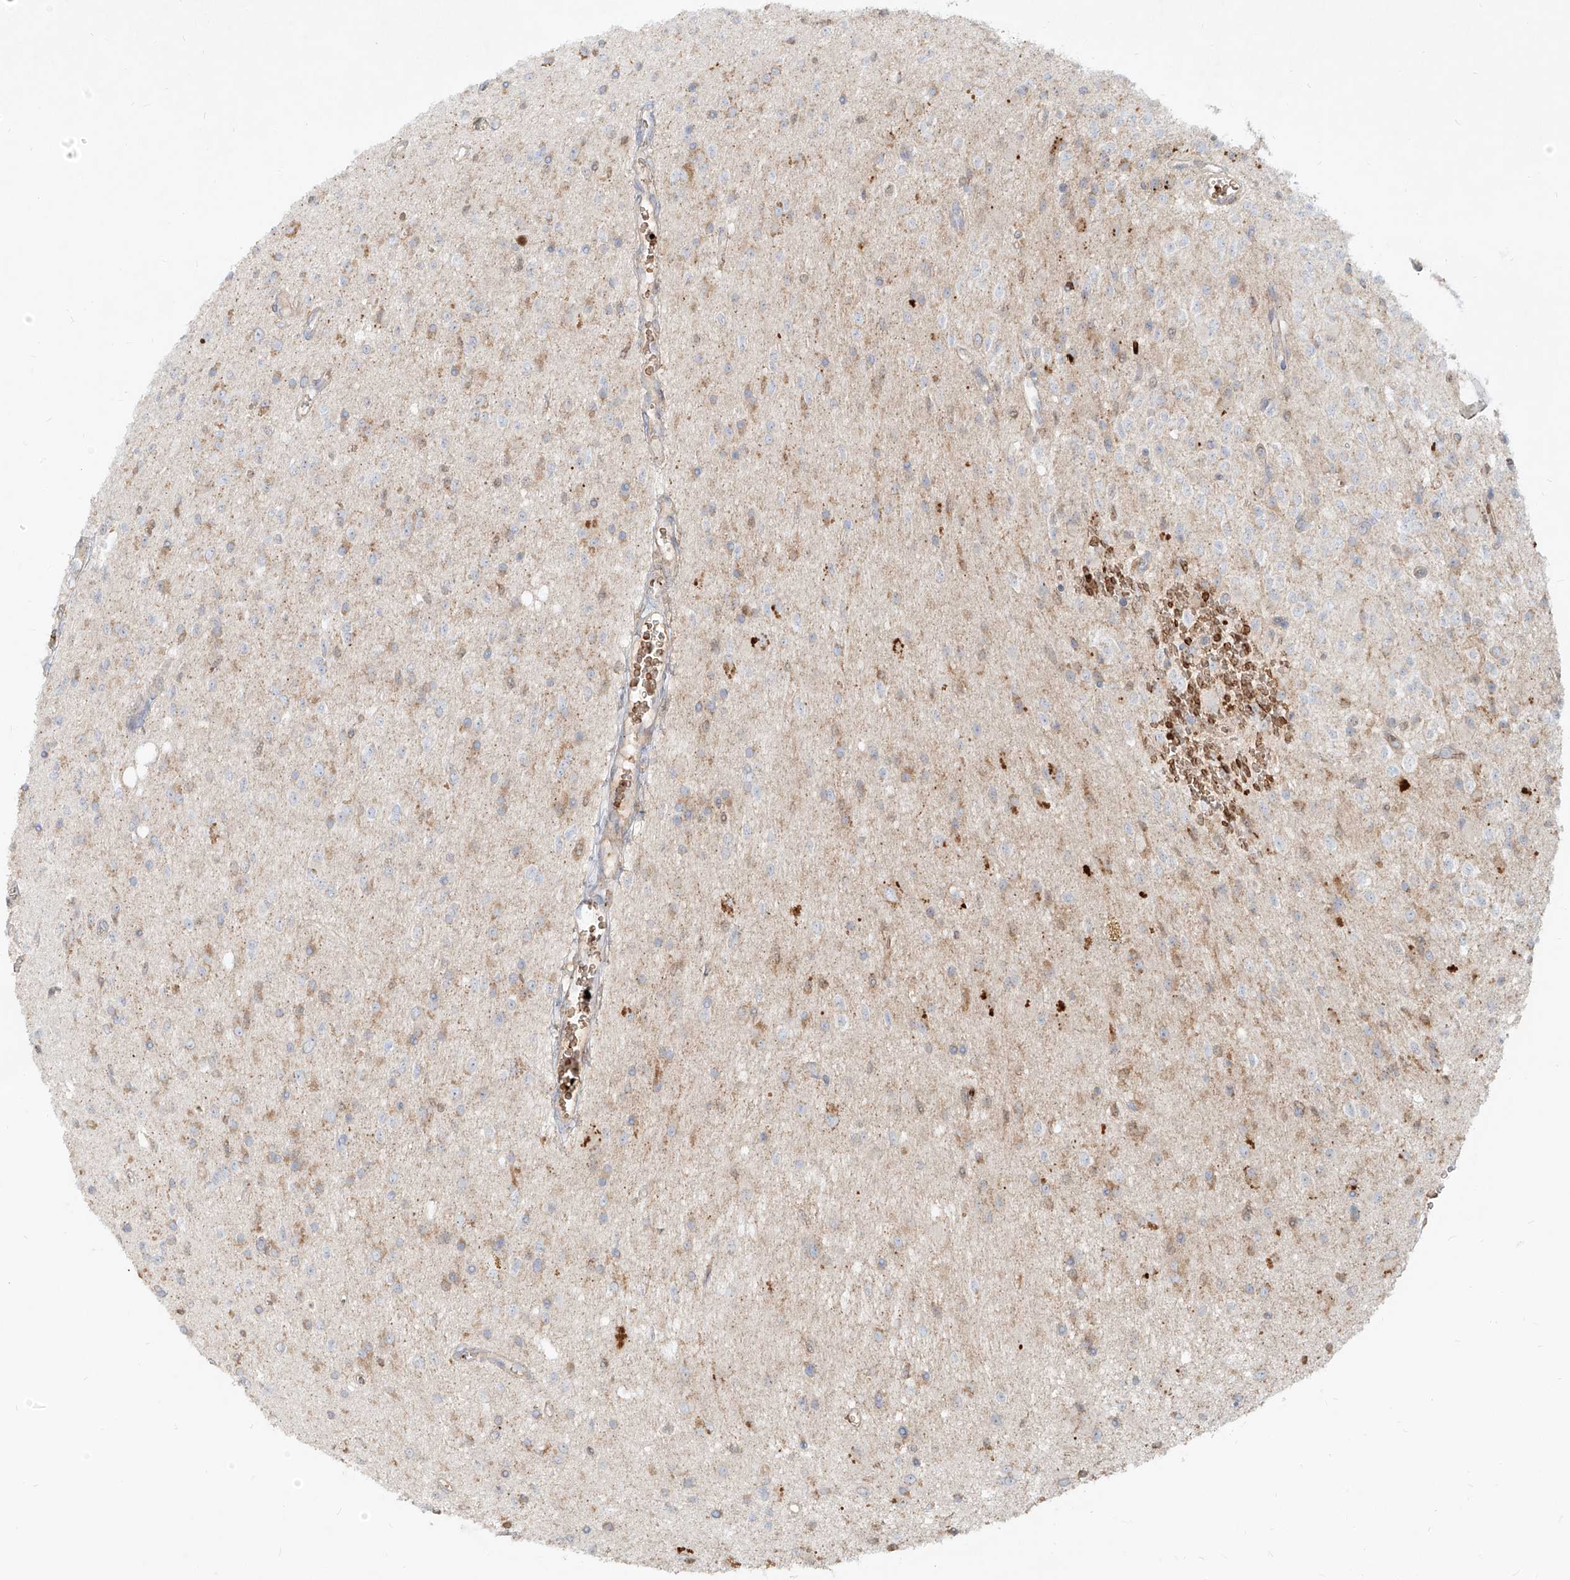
{"staining": {"intensity": "negative", "quantity": "none", "location": "none"}, "tissue": "glioma", "cell_type": "Tumor cells", "image_type": "cancer", "snomed": [{"axis": "morphology", "description": "Glioma, malignant, High grade"}, {"axis": "topography", "description": "Brain"}], "caption": "Tumor cells show no significant expression in malignant glioma (high-grade).", "gene": "FGD2", "patient": {"sex": "male", "age": 34}}